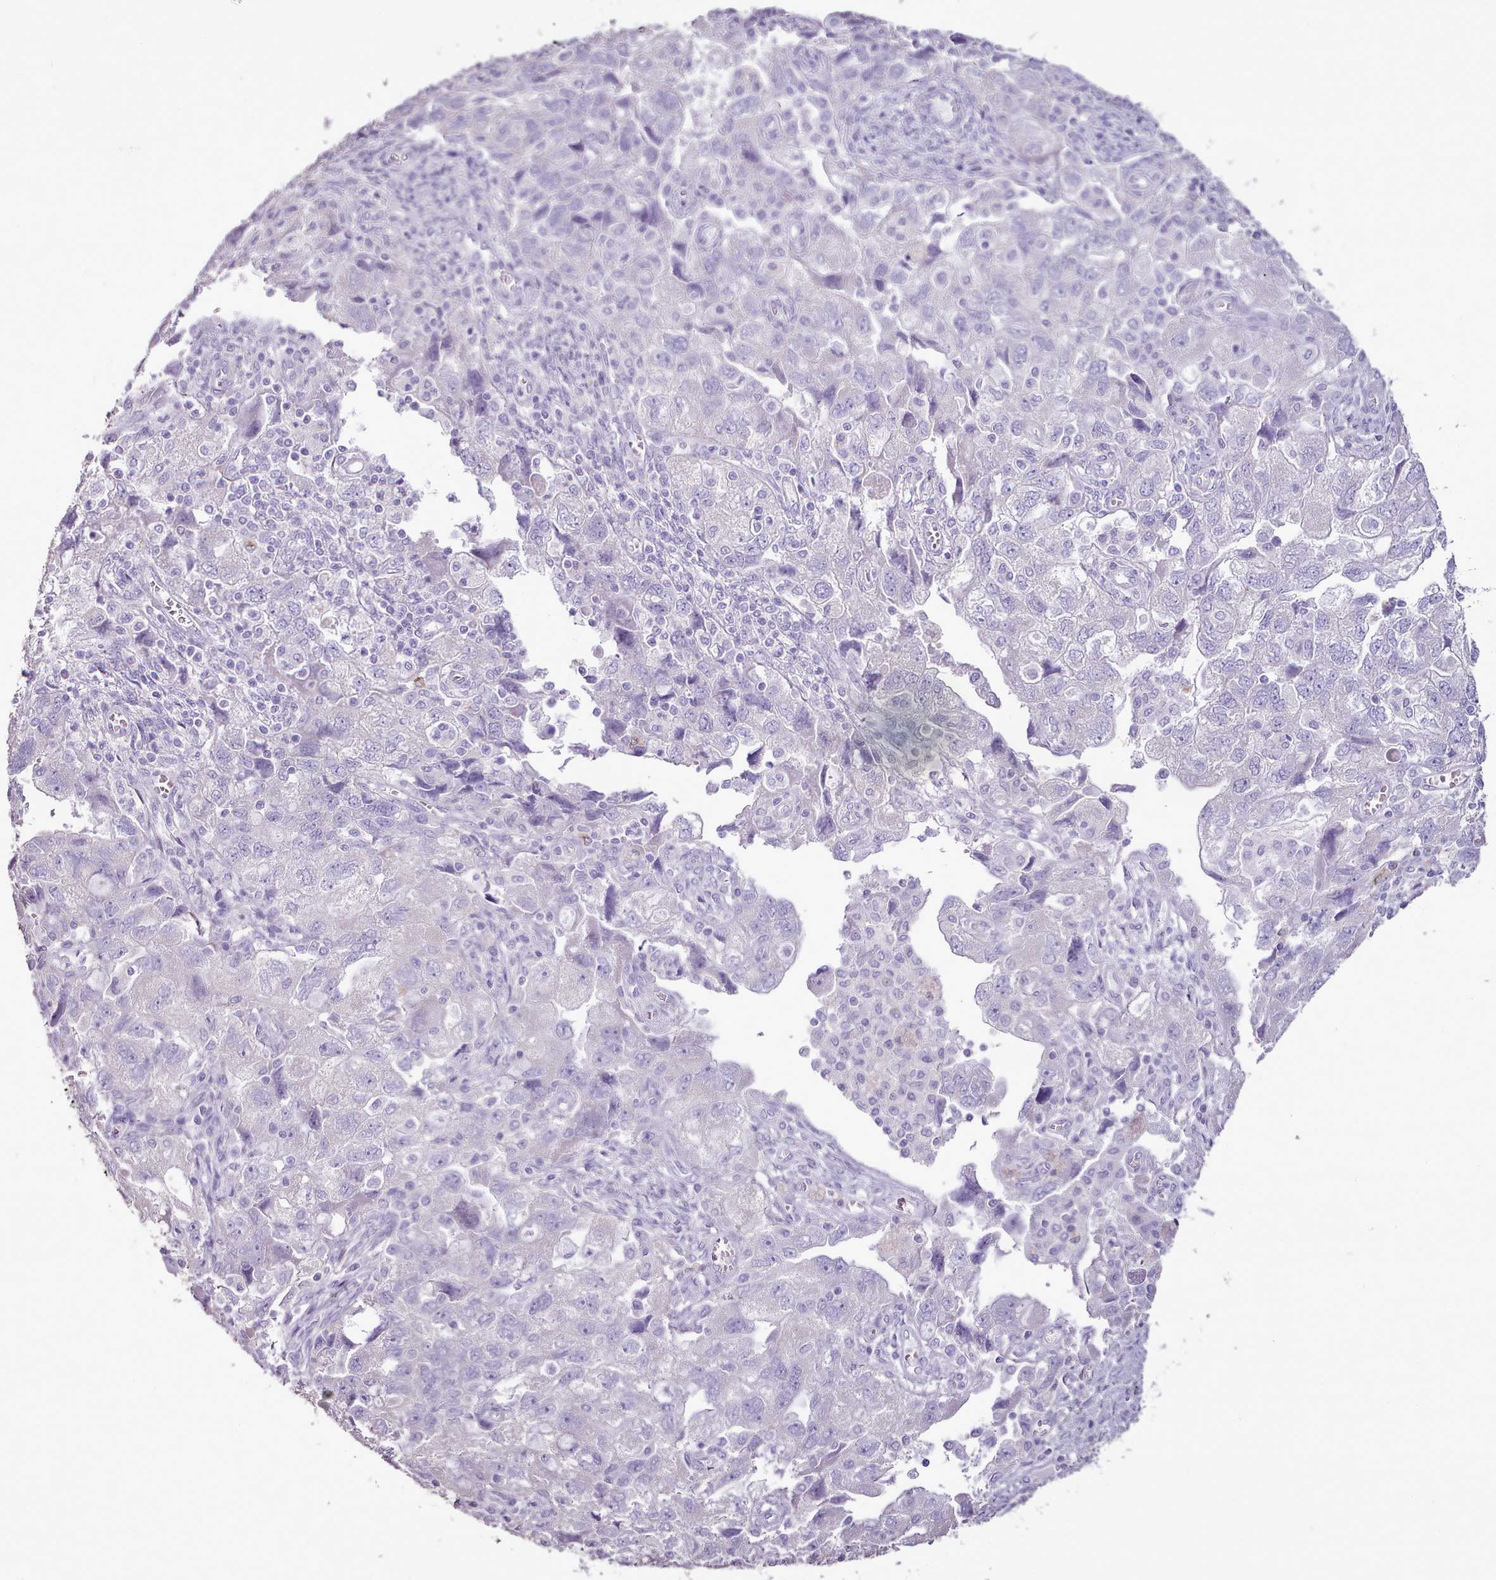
{"staining": {"intensity": "negative", "quantity": "none", "location": "none"}, "tissue": "ovarian cancer", "cell_type": "Tumor cells", "image_type": "cancer", "snomed": [{"axis": "morphology", "description": "Carcinoma, NOS"}, {"axis": "morphology", "description": "Cystadenocarcinoma, serous, NOS"}, {"axis": "topography", "description": "Ovary"}], "caption": "Protein analysis of ovarian carcinoma shows no significant staining in tumor cells.", "gene": "BLOC1S2", "patient": {"sex": "female", "age": 69}}